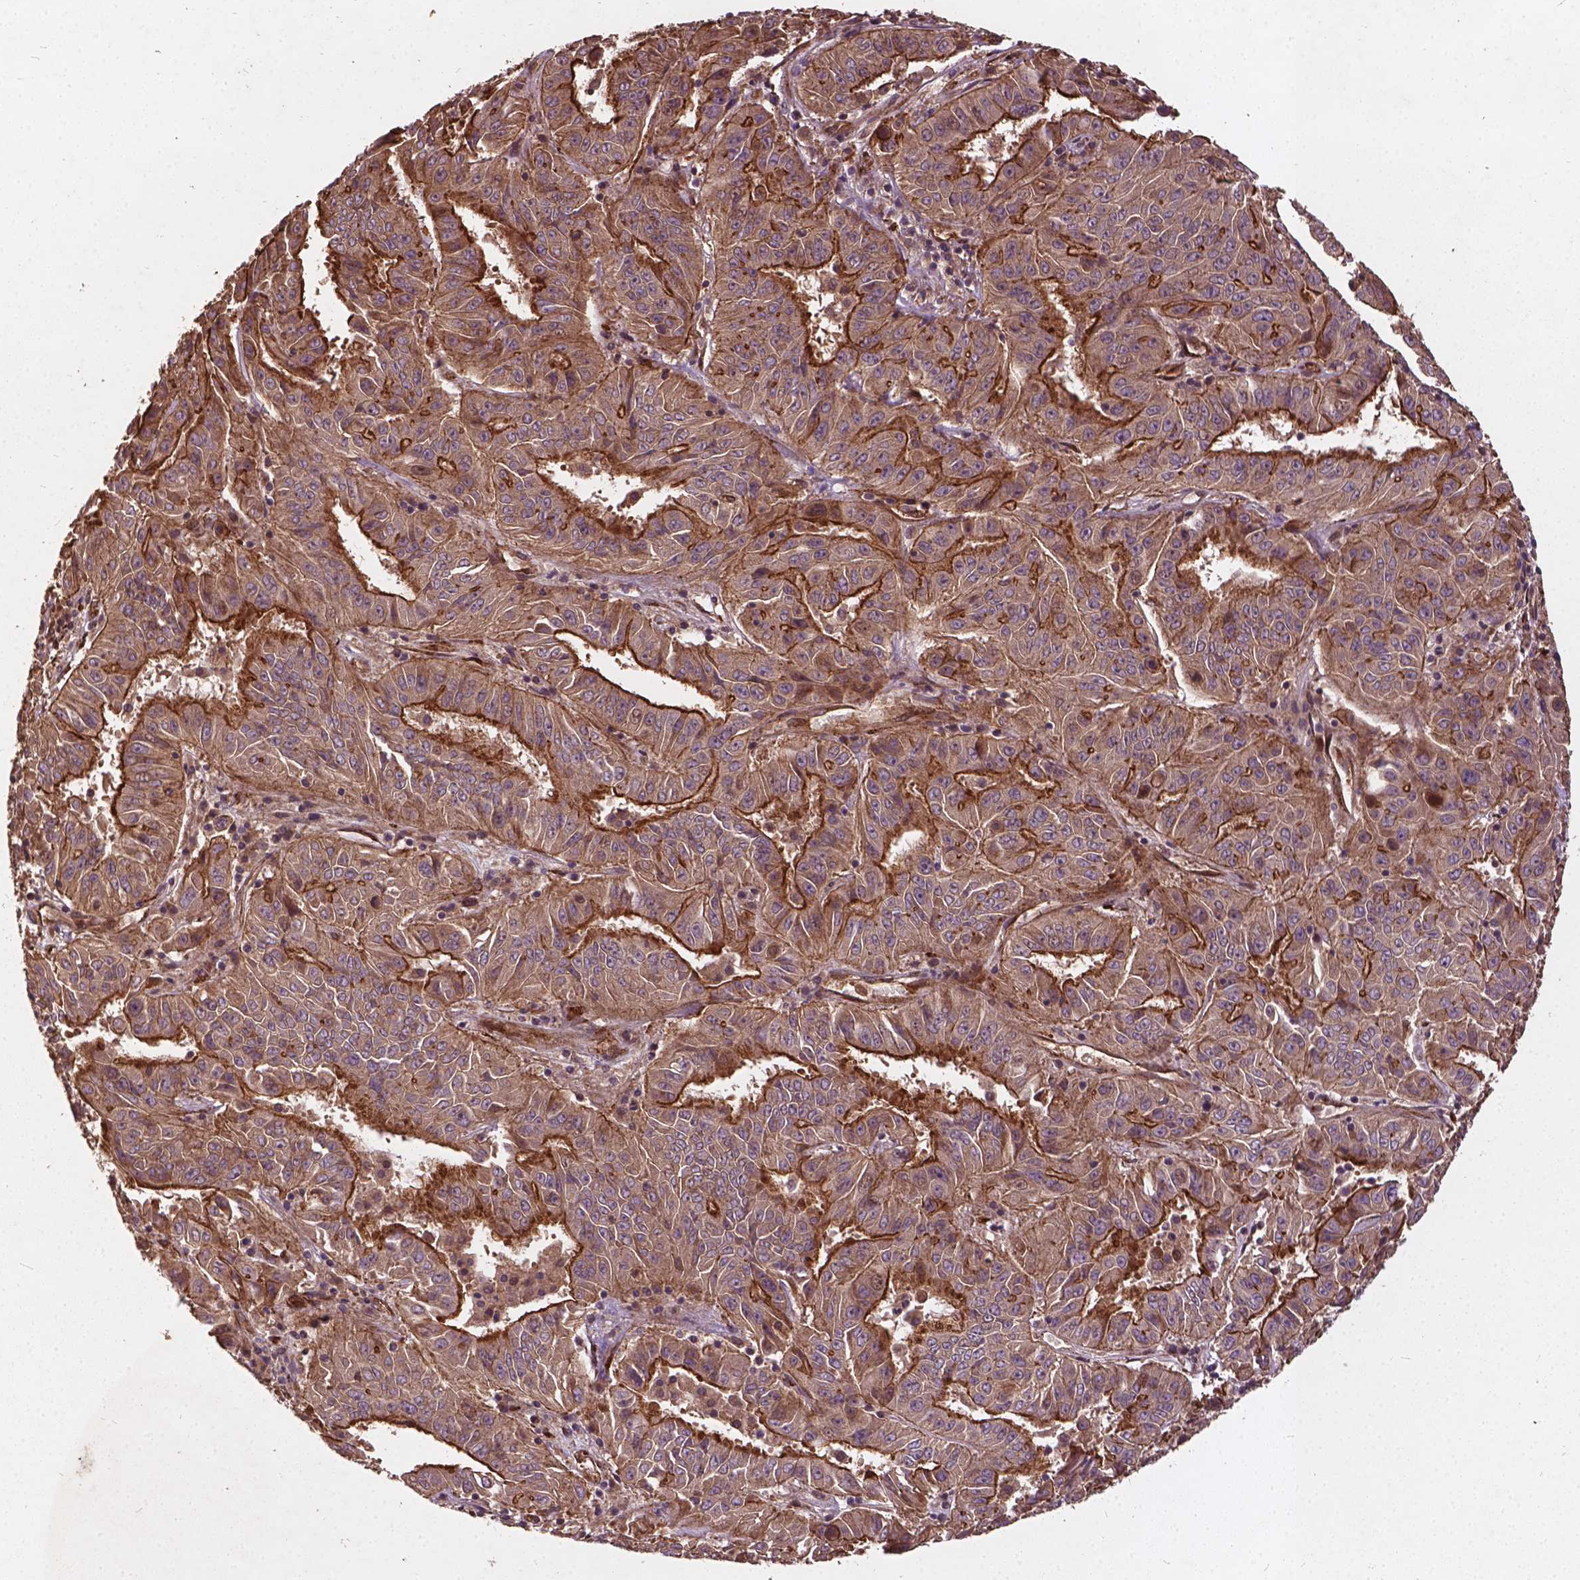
{"staining": {"intensity": "strong", "quantity": "25%-75%", "location": "cytoplasmic/membranous"}, "tissue": "pancreatic cancer", "cell_type": "Tumor cells", "image_type": "cancer", "snomed": [{"axis": "morphology", "description": "Adenocarcinoma, NOS"}, {"axis": "topography", "description": "Pancreas"}], "caption": "Pancreatic adenocarcinoma tissue shows strong cytoplasmic/membranous staining in approximately 25%-75% of tumor cells", "gene": "UBXN2A", "patient": {"sex": "male", "age": 63}}